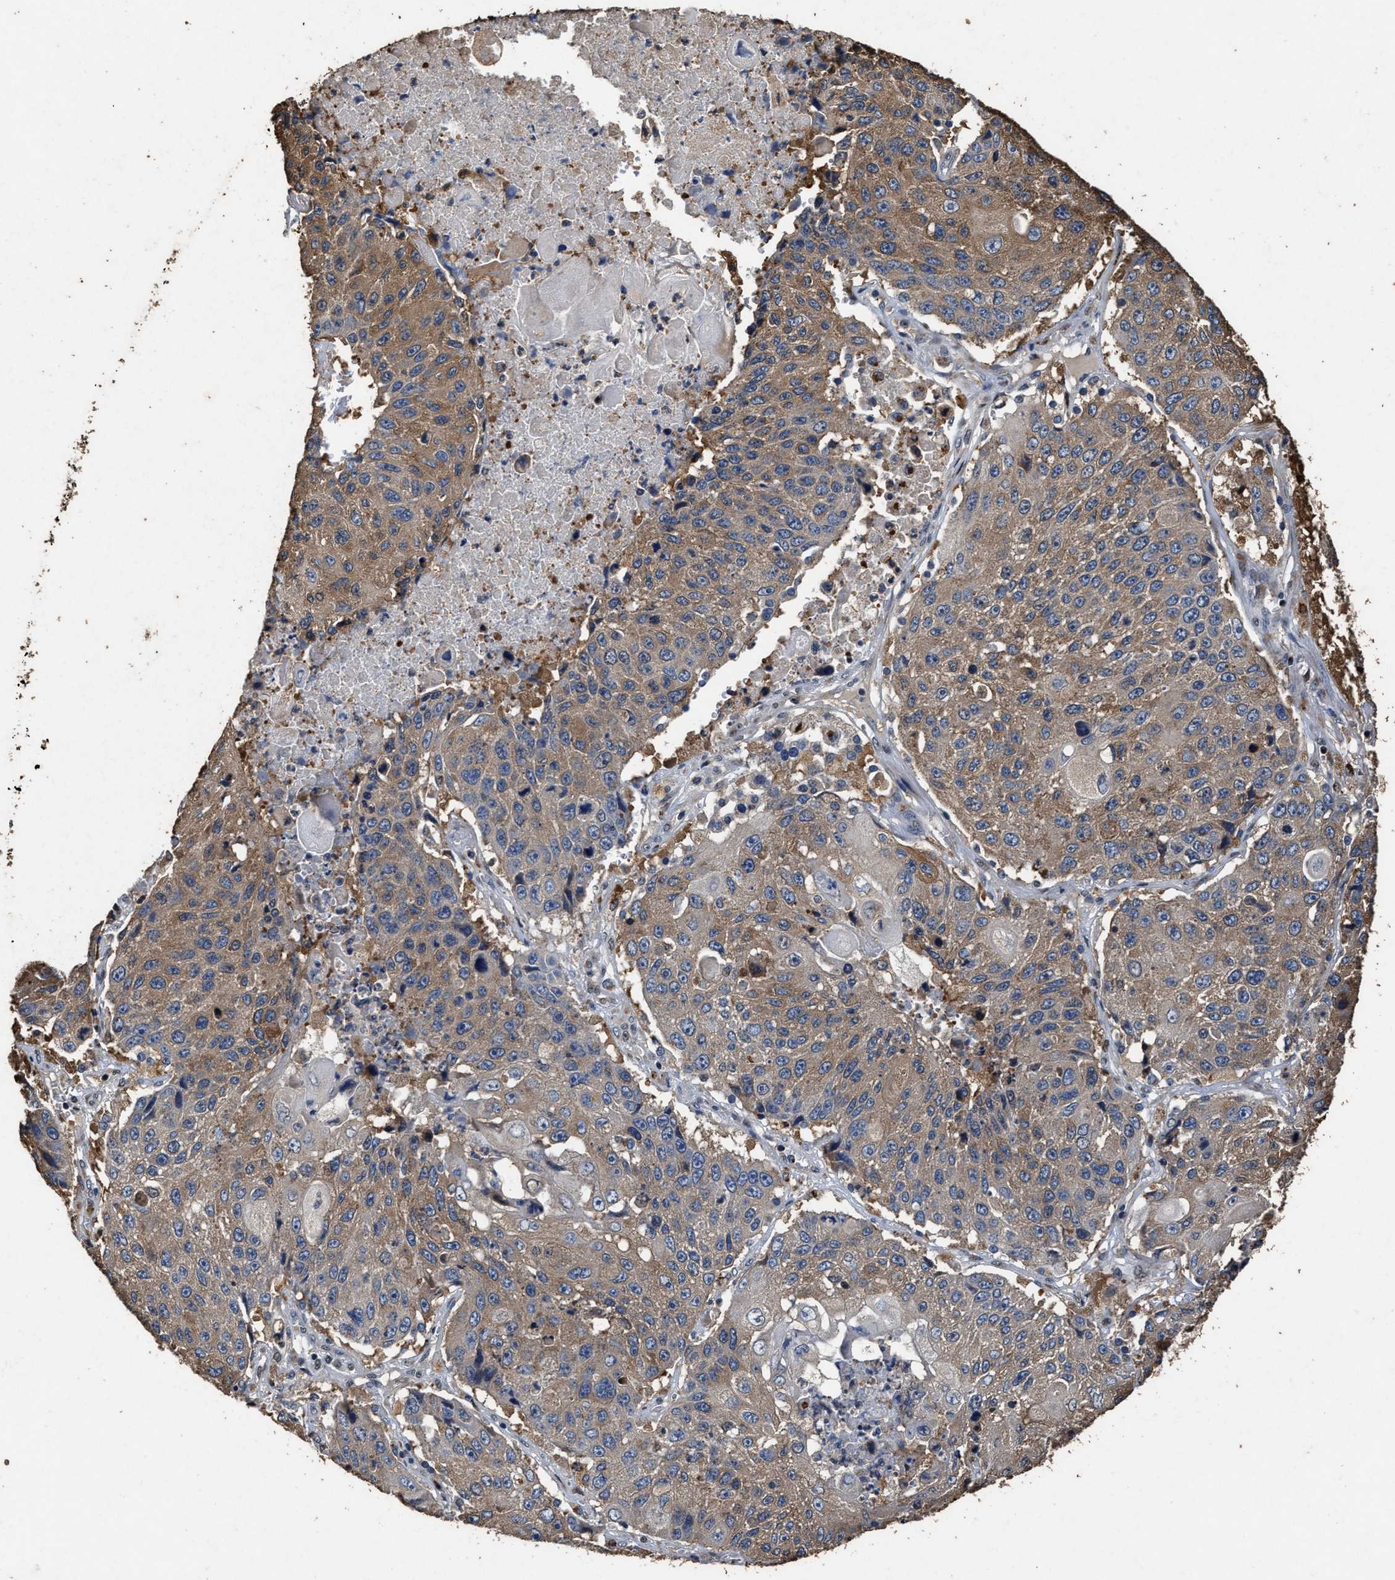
{"staining": {"intensity": "moderate", "quantity": ">75%", "location": "cytoplasmic/membranous"}, "tissue": "lung cancer", "cell_type": "Tumor cells", "image_type": "cancer", "snomed": [{"axis": "morphology", "description": "Squamous cell carcinoma, NOS"}, {"axis": "topography", "description": "Lung"}], "caption": "Lung cancer stained for a protein (brown) displays moderate cytoplasmic/membranous positive positivity in about >75% of tumor cells.", "gene": "TPST2", "patient": {"sex": "male", "age": 61}}